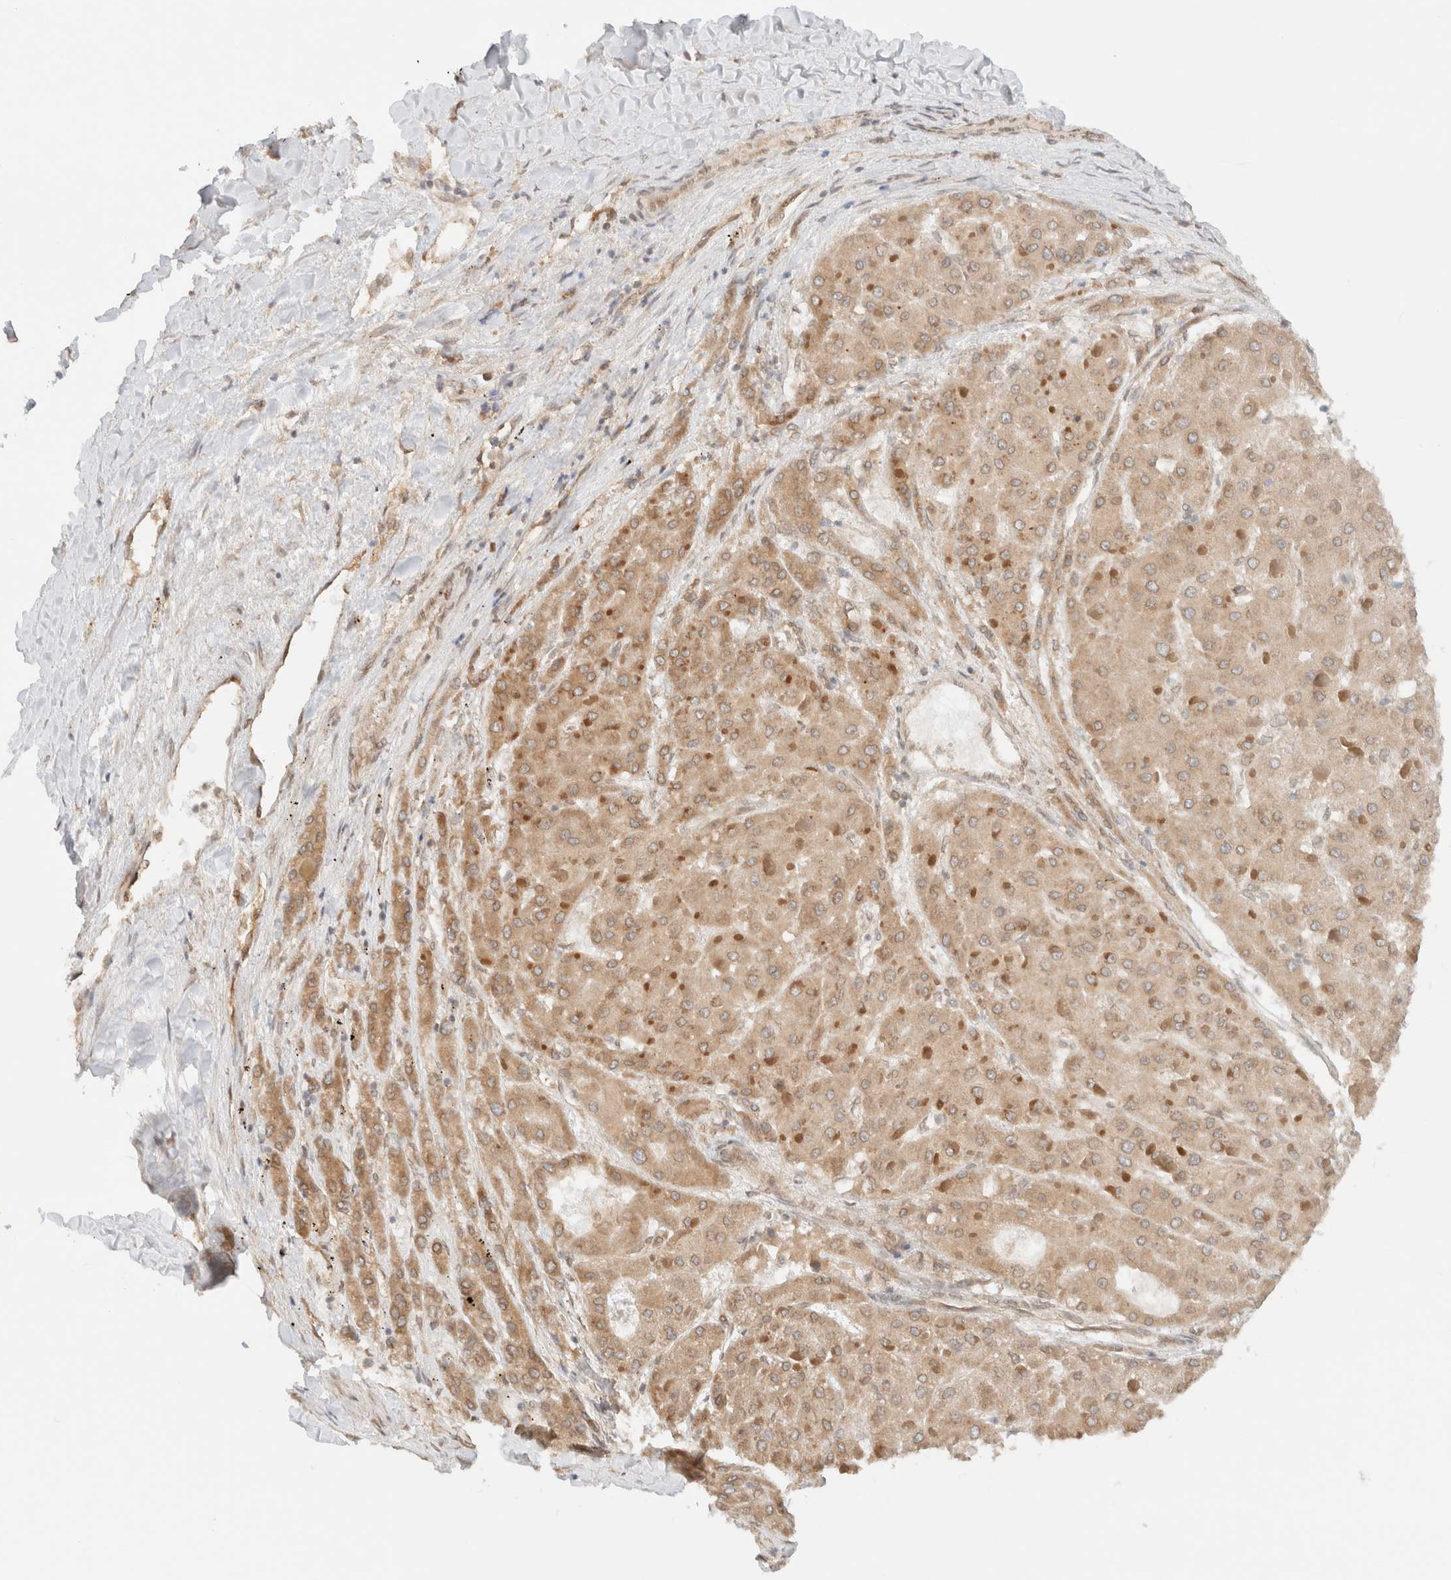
{"staining": {"intensity": "moderate", "quantity": ">75%", "location": "cytoplasmic/membranous"}, "tissue": "liver cancer", "cell_type": "Tumor cells", "image_type": "cancer", "snomed": [{"axis": "morphology", "description": "Carcinoma, Hepatocellular, NOS"}, {"axis": "topography", "description": "Liver"}], "caption": "Immunohistochemistry micrograph of neoplastic tissue: human hepatocellular carcinoma (liver) stained using immunohistochemistry displays medium levels of moderate protein expression localized specifically in the cytoplasmic/membranous of tumor cells, appearing as a cytoplasmic/membranous brown color.", "gene": "ARFGEF2", "patient": {"sex": "female", "age": 73}}